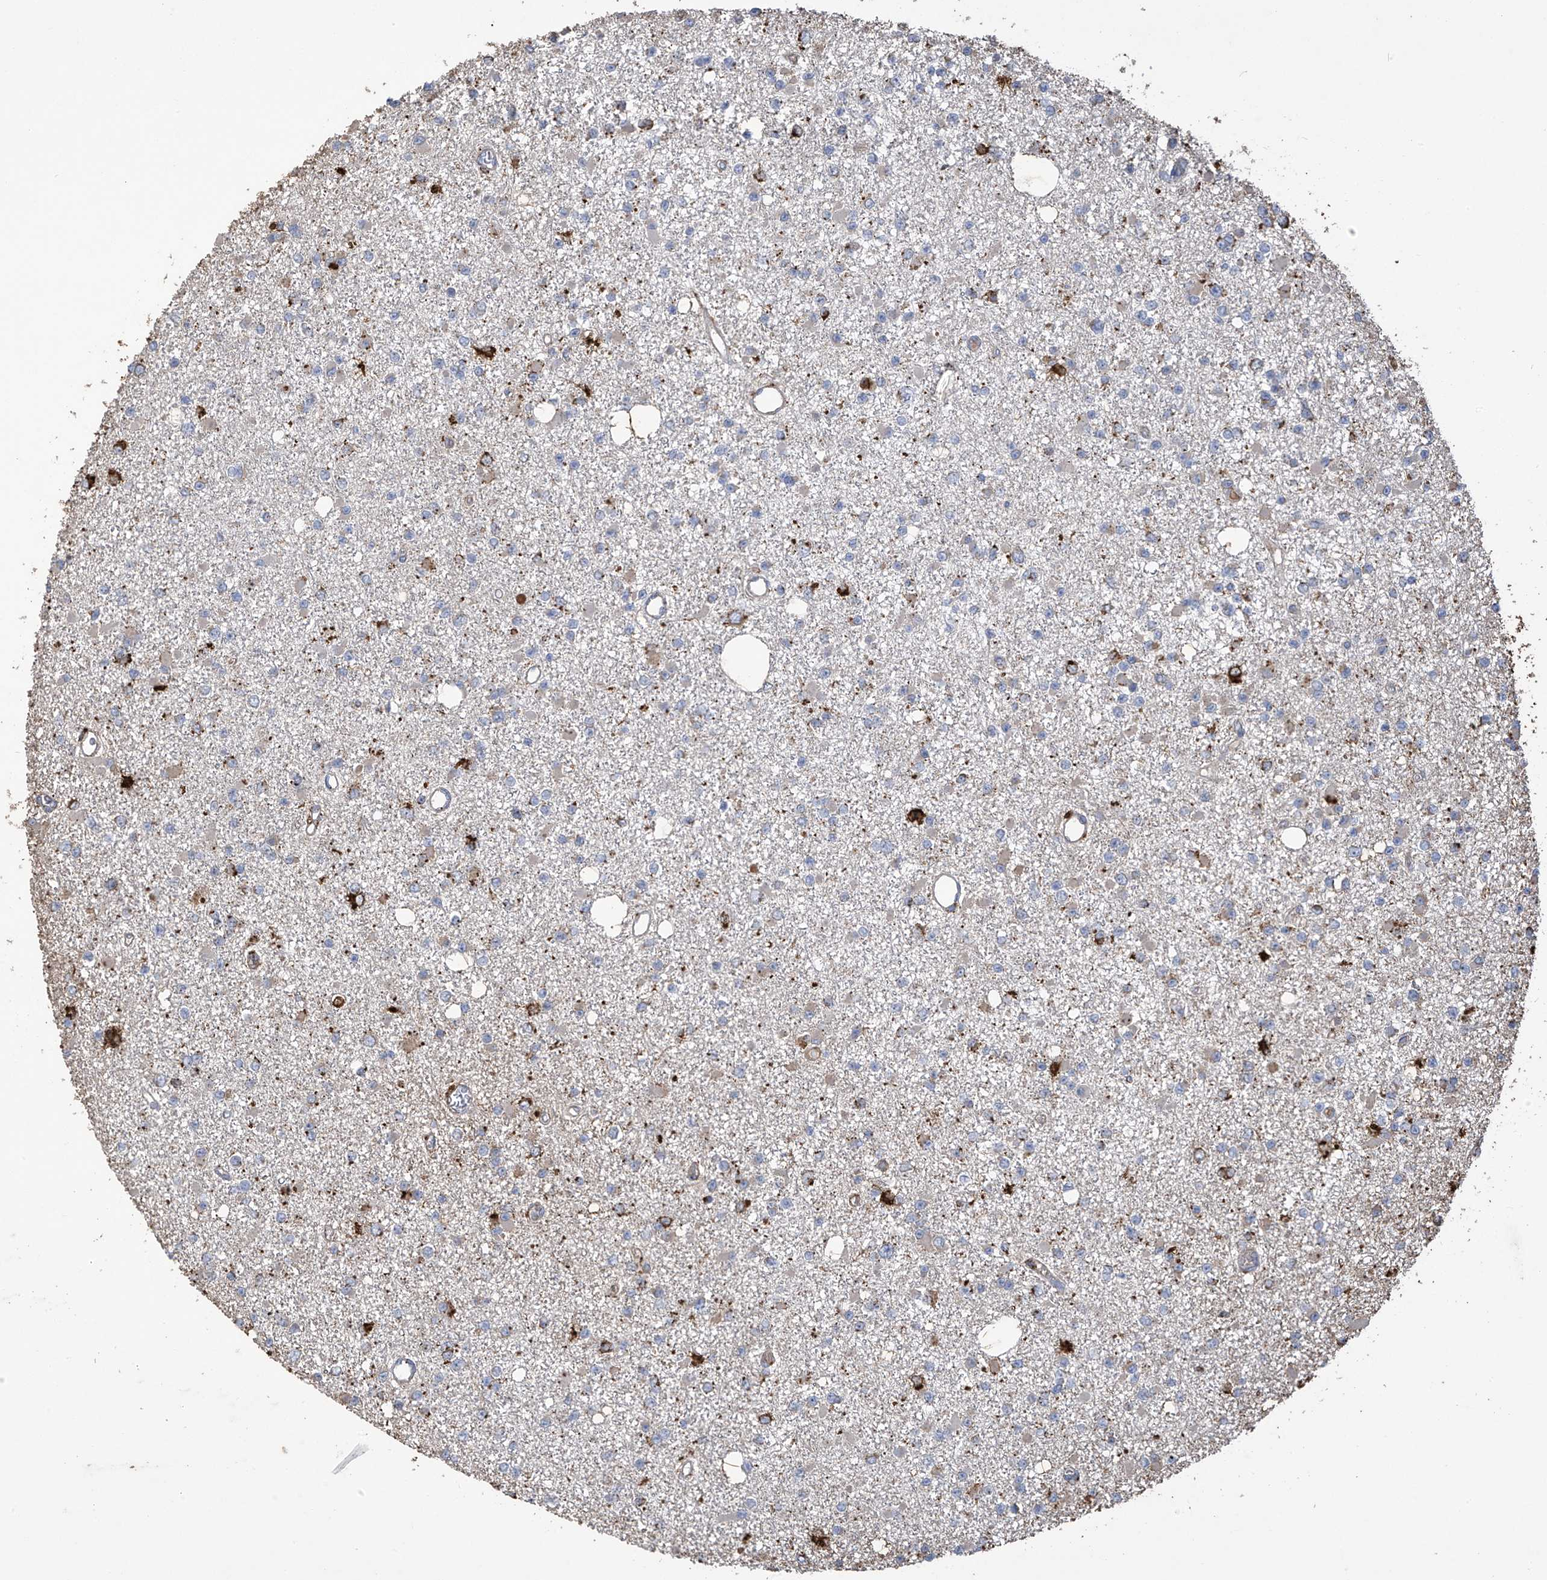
{"staining": {"intensity": "negative", "quantity": "none", "location": "none"}, "tissue": "glioma", "cell_type": "Tumor cells", "image_type": "cancer", "snomed": [{"axis": "morphology", "description": "Glioma, malignant, Low grade"}, {"axis": "topography", "description": "Brain"}], "caption": "Immunohistochemistry (IHC) image of neoplastic tissue: glioma stained with DAB reveals no significant protein expression in tumor cells.", "gene": "OGT", "patient": {"sex": "female", "age": 22}}